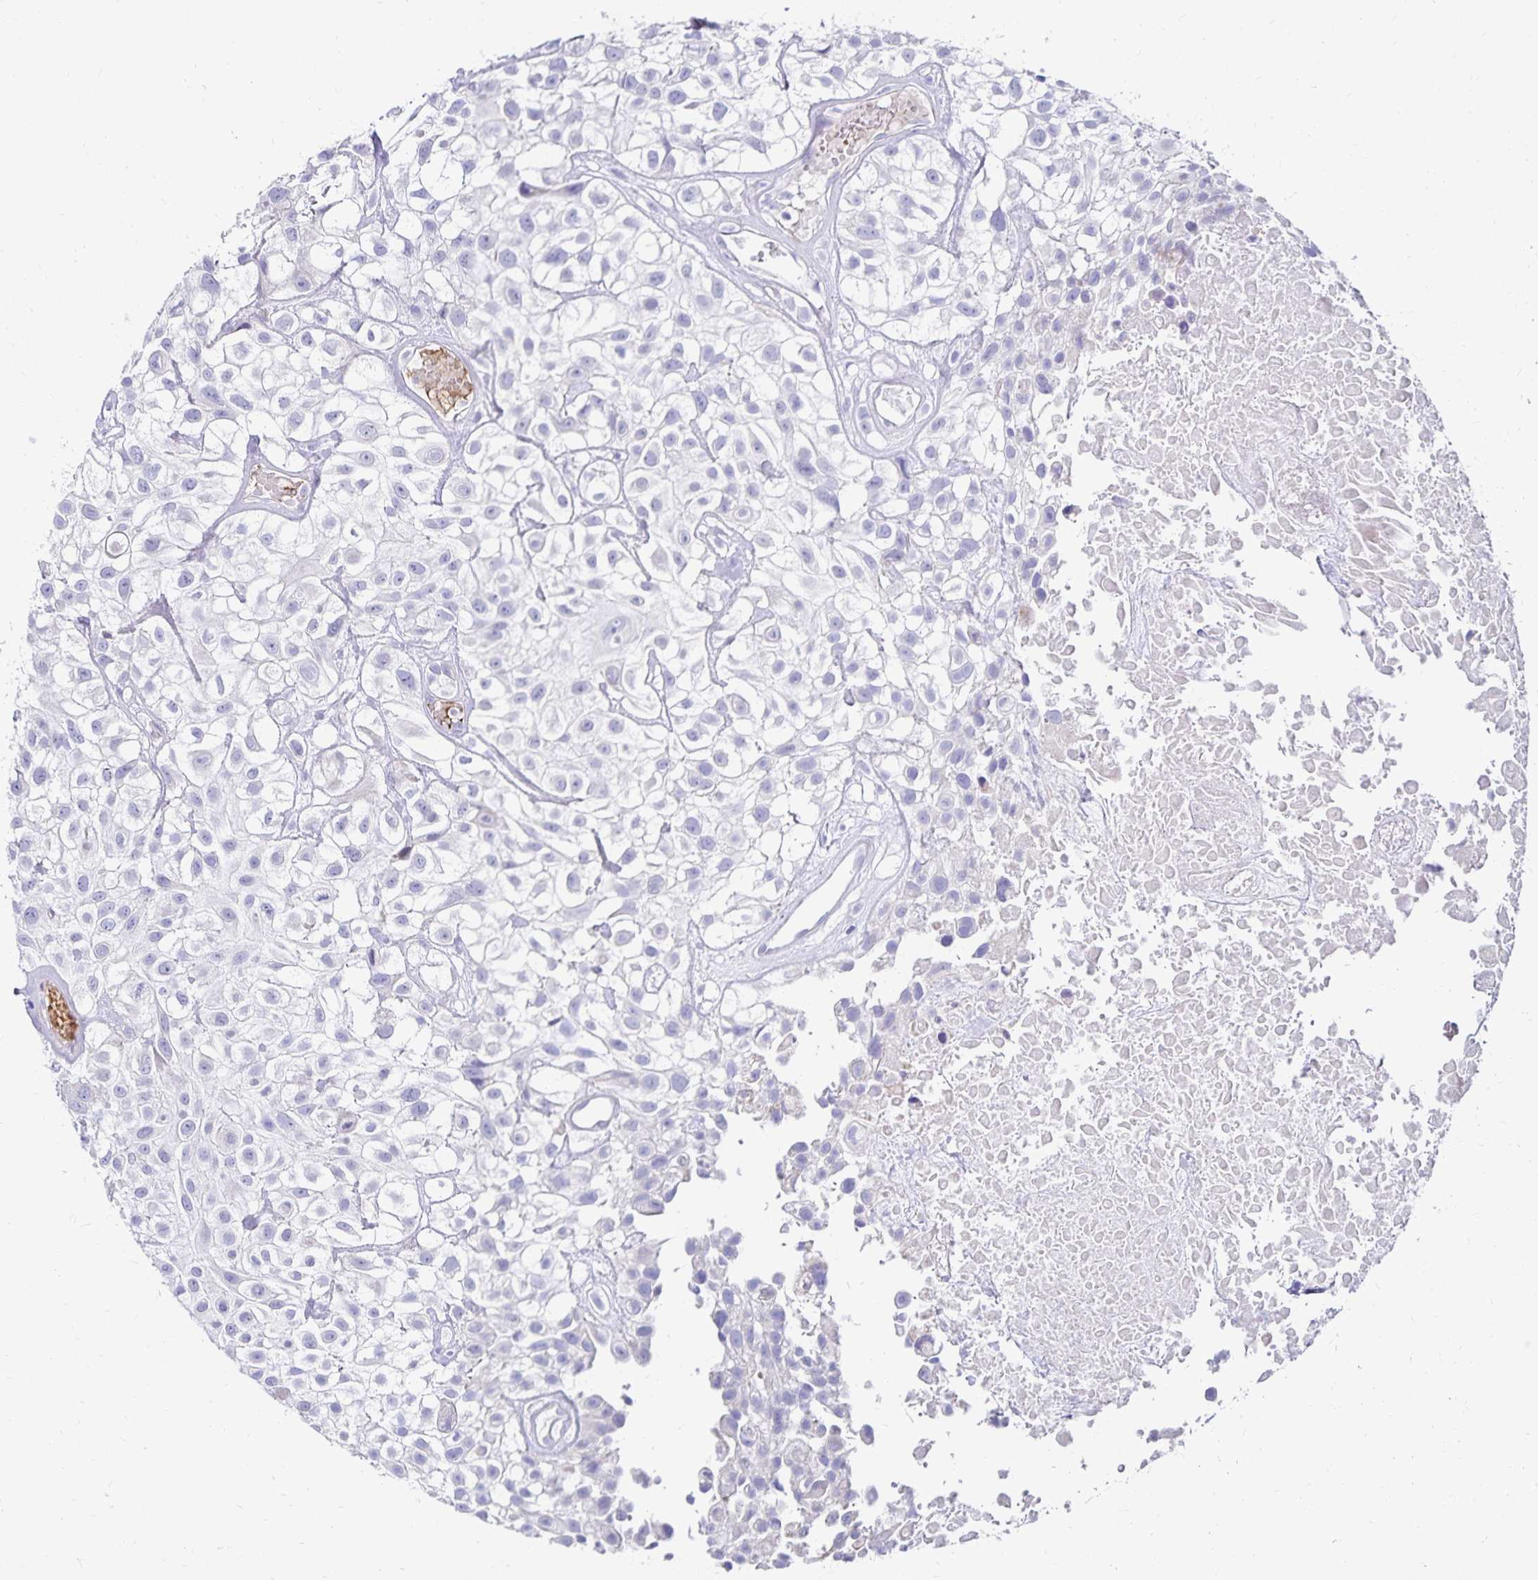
{"staining": {"intensity": "negative", "quantity": "none", "location": "none"}, "tissue": "urothelial cancer", "cell_type": "Tumor cells", "image_type": "cancer", "snomed": [{"axis": "morphology", "description": "Urothelial carcinoma, High grade"}, {"axis": "topography", "description": "Urinary bladder"}], "caption": "IHC histopathology image of high-grade urothelial carcinoma stained for a protein (brown), which exhibits no positivity in tumor cells.", "gene": "NECAP1", "patient": {"sex": "male", "age": 56}}